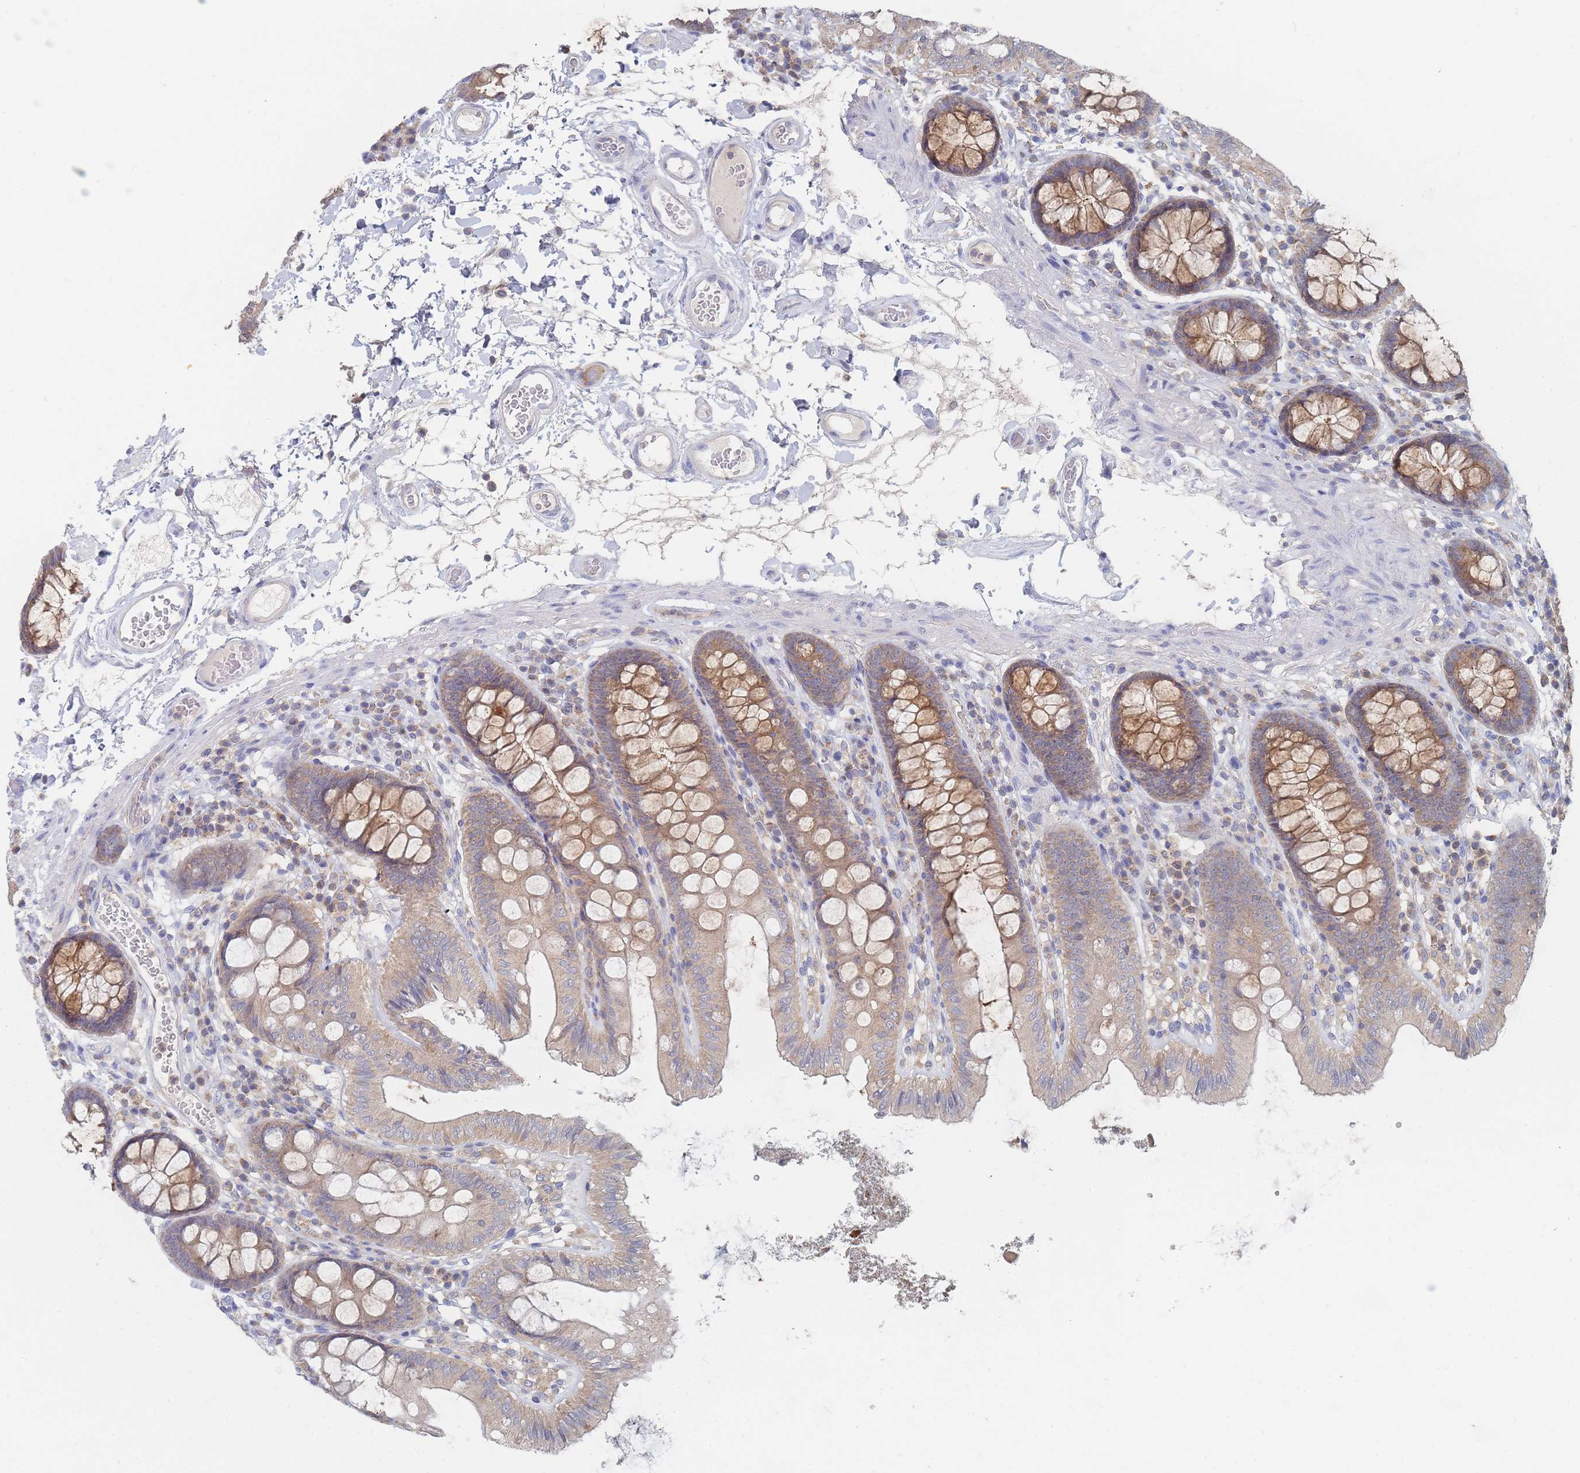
{"staining": {"intensity": "negative", "quantity": "none", "location": "none"}, "tissue": "colon", "cell_type": "Endothelial cells", "image_type": "normal", "snomed": [{"axis": "morphology", "description": "Normal tissue, NOS"}, {"axis": "topography", "description": "Colon"}], "caption": "Endothelial cells show no significant expression in benign colon.", "gene": "PPP6C", "patient": {"sex": "male", "age": 84}}